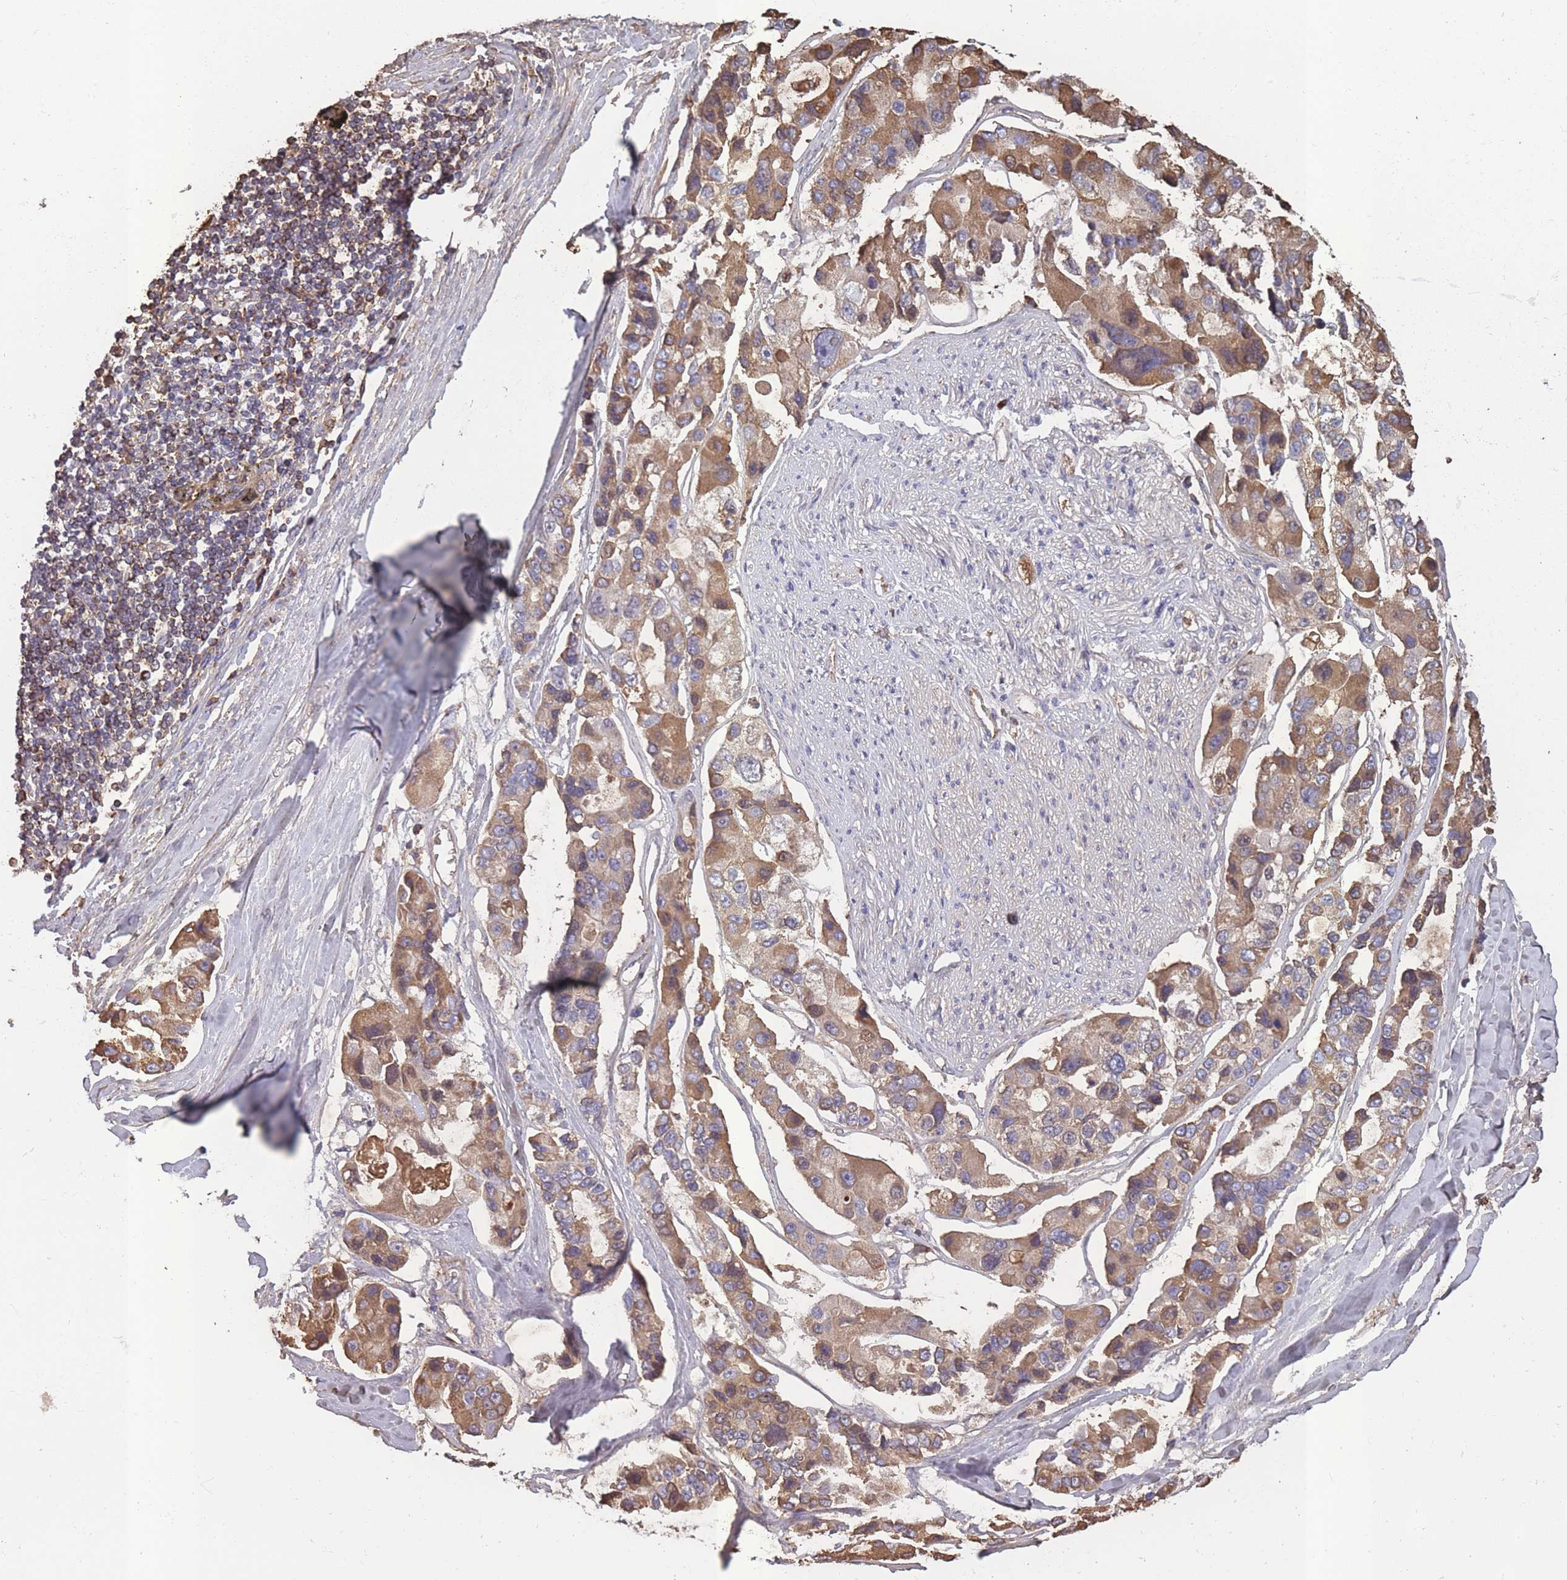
{"staining": {"intensity": "moderate", "quantity": ">75%", "location": "cytoplasmic/membranous"}, "tissue": "lung cancer", "cell_type": "Tumor cells", "image_type": "cancer", "snomed": [{"axis": "morphology", "description": "Adenocarcinoma, NOS"}, {"axis": "topography", "description": "Lung"}], "caption": "A high-resolution photomicrograph shows IHC staining of lung adenocarcinoma, which demonstrates moderate cytoplasmic/membranous staining in approximately >75% of tumor cells. (IHC, brightfield microscopy, high magnification).", "gene": "KAT2A", "patient": {"sex": "female", "age": 54}}